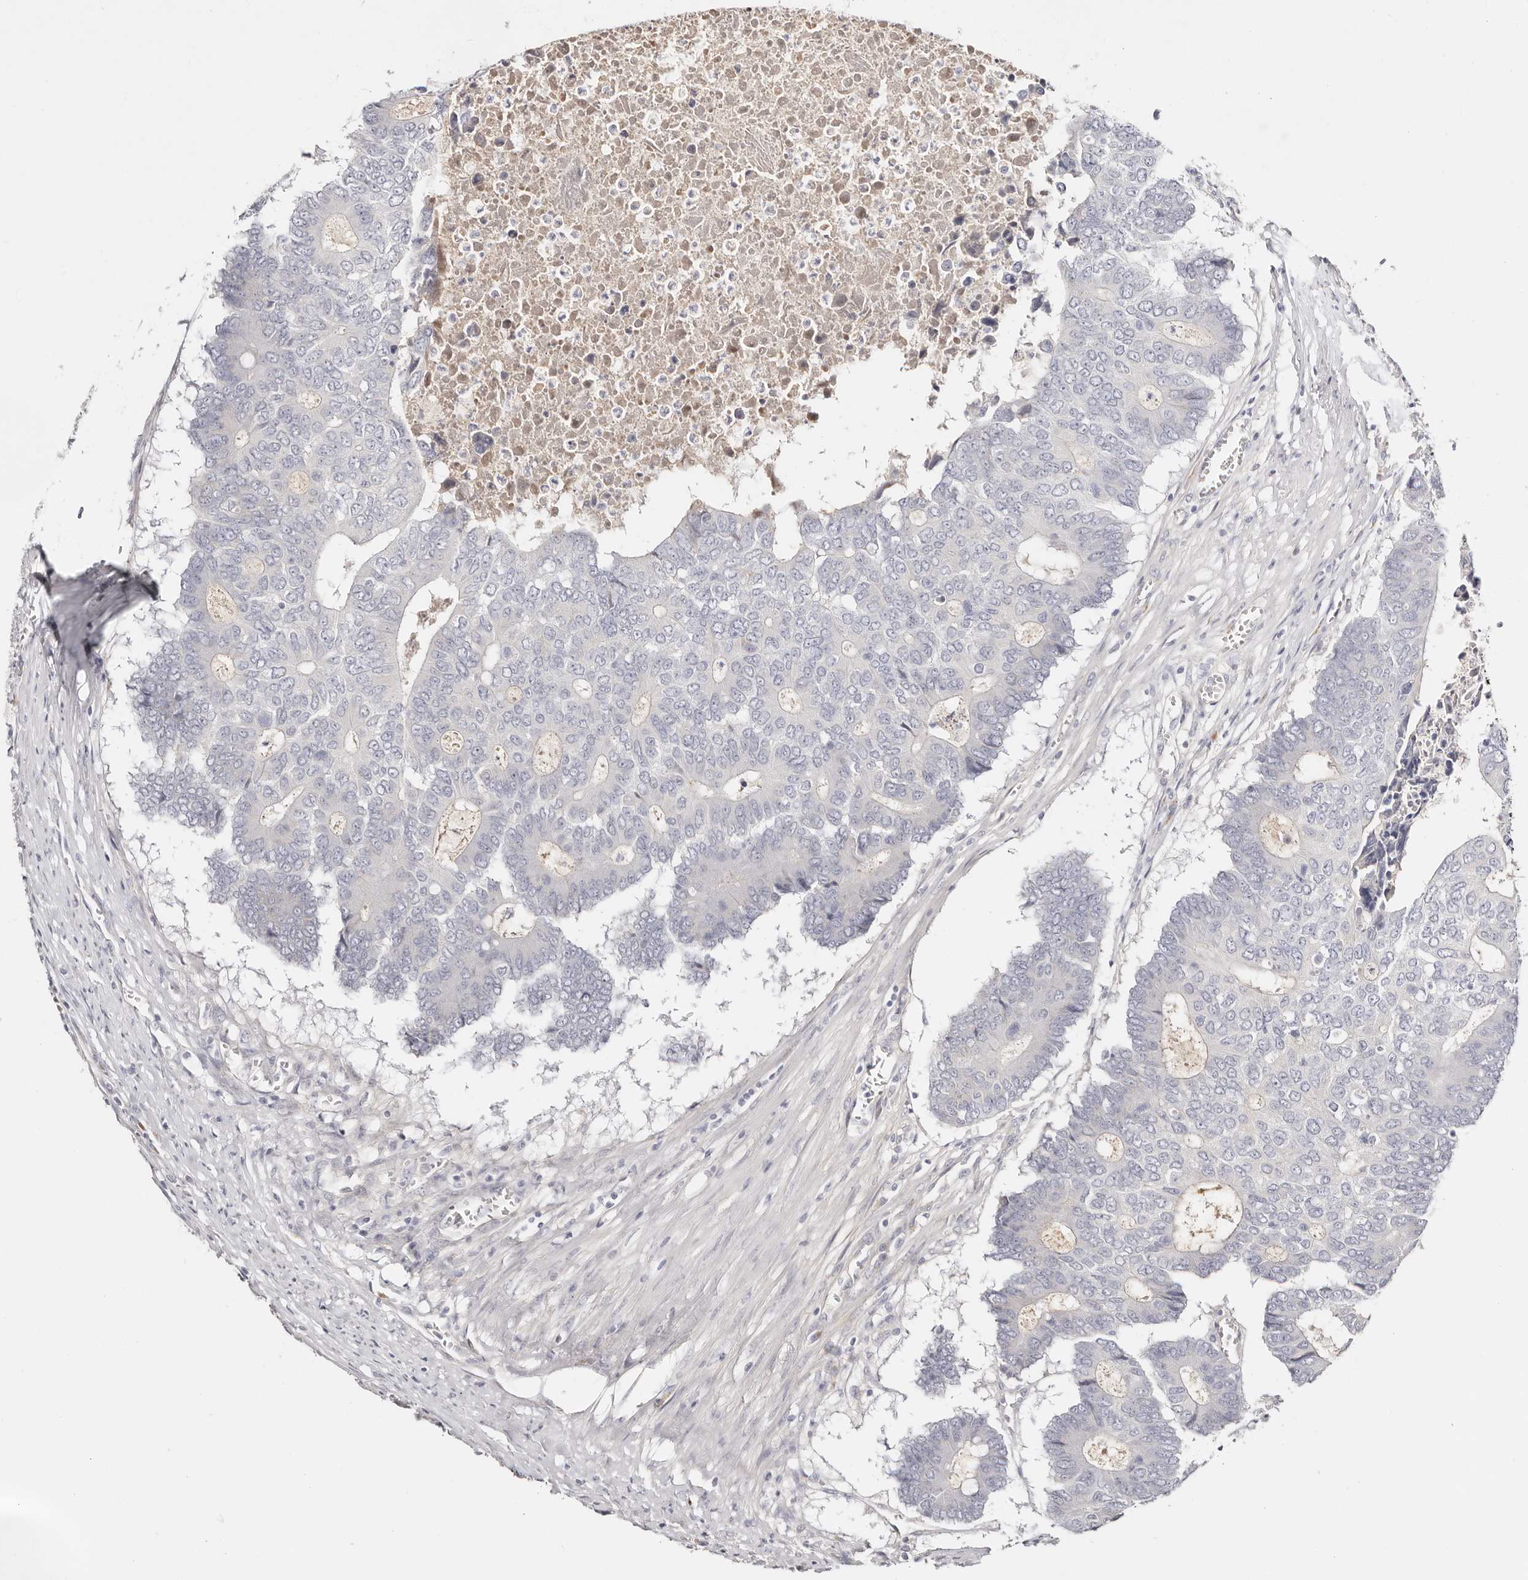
{"staining": {"intensity": "negative", "quantity": "none", "location": "none"}, "tissue": "colorectal cancer", "cell_type": "Tumor cells", "image_type": "cancer", "snomed": [{"axis": "morphology", "description": "Adenocarcinoma, NOS"}, {"axis": "topography", "description": "Colon"}], "caption": "DAB (3,3'-diaminobenzidine) immunohistochemical staining of colorectal adenocarcinoma shows no significant positivity in tumor cells.", "gene": "DNASE1", "patient": {"sex": "male", "age": 87}}